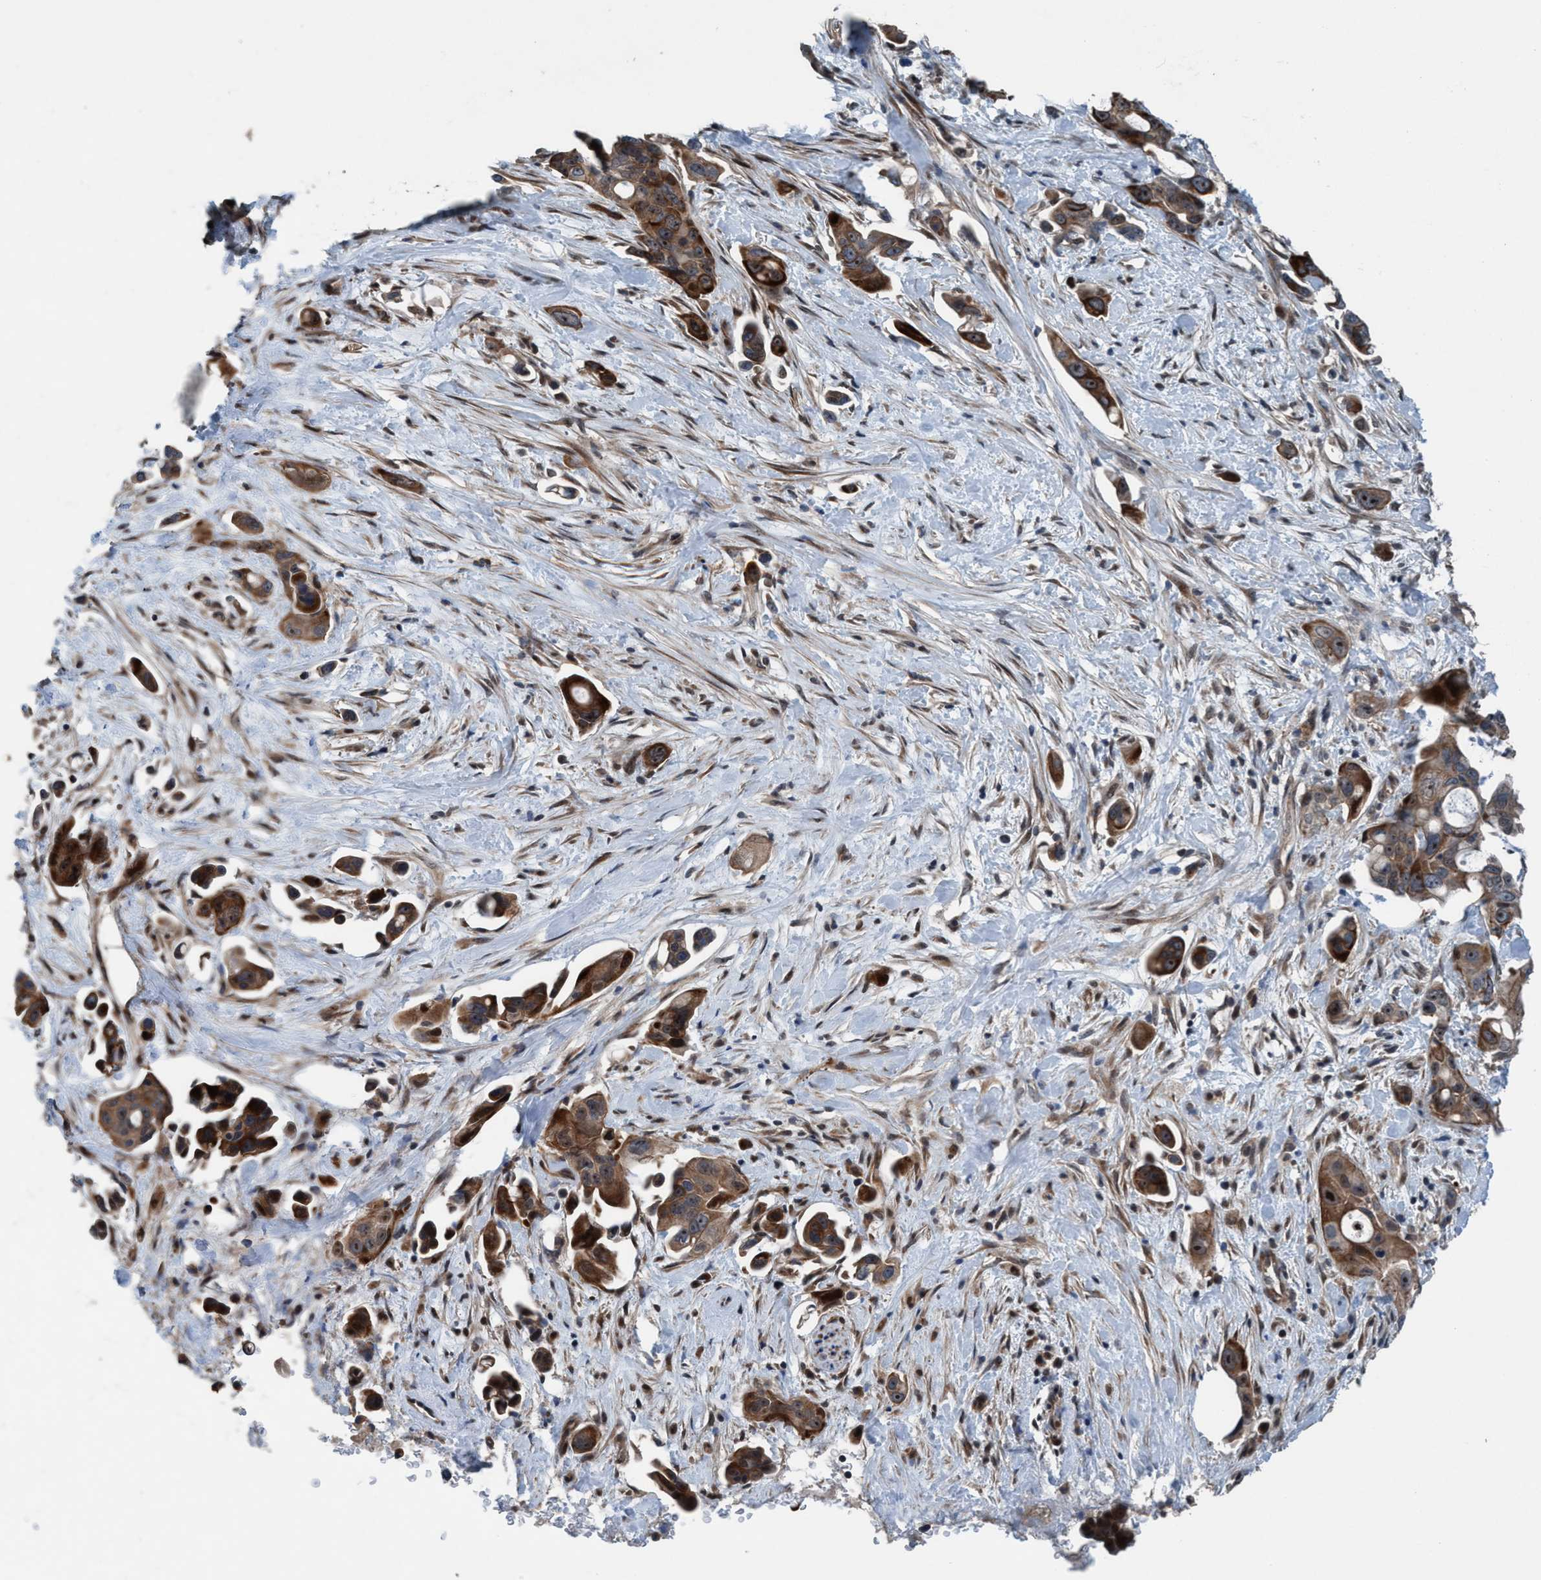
{"staining": {"intensity": "strong", "quantity": ">75%", "location": "cytoplasmic/membranous,nuclear"}, "tissue": "pancreatic cancer", "cell_type": "Tumor cells", "image_type": "cancer", "snomed": [{"axis": "morphology", "description": "Adenocarcinoma, NOS"}, {"axis": "topography", "description": "Pancreas"}], "caption": "A high amount of strong cytoplasmic/membranous and nuclear expression is appreciated in about >75% of tumor cells in pancreatic adenocarcinoma tissue. Nuclei are stained in blue.", "gene": "NISCH", "patient": {"sex": "male", "age": 53}}